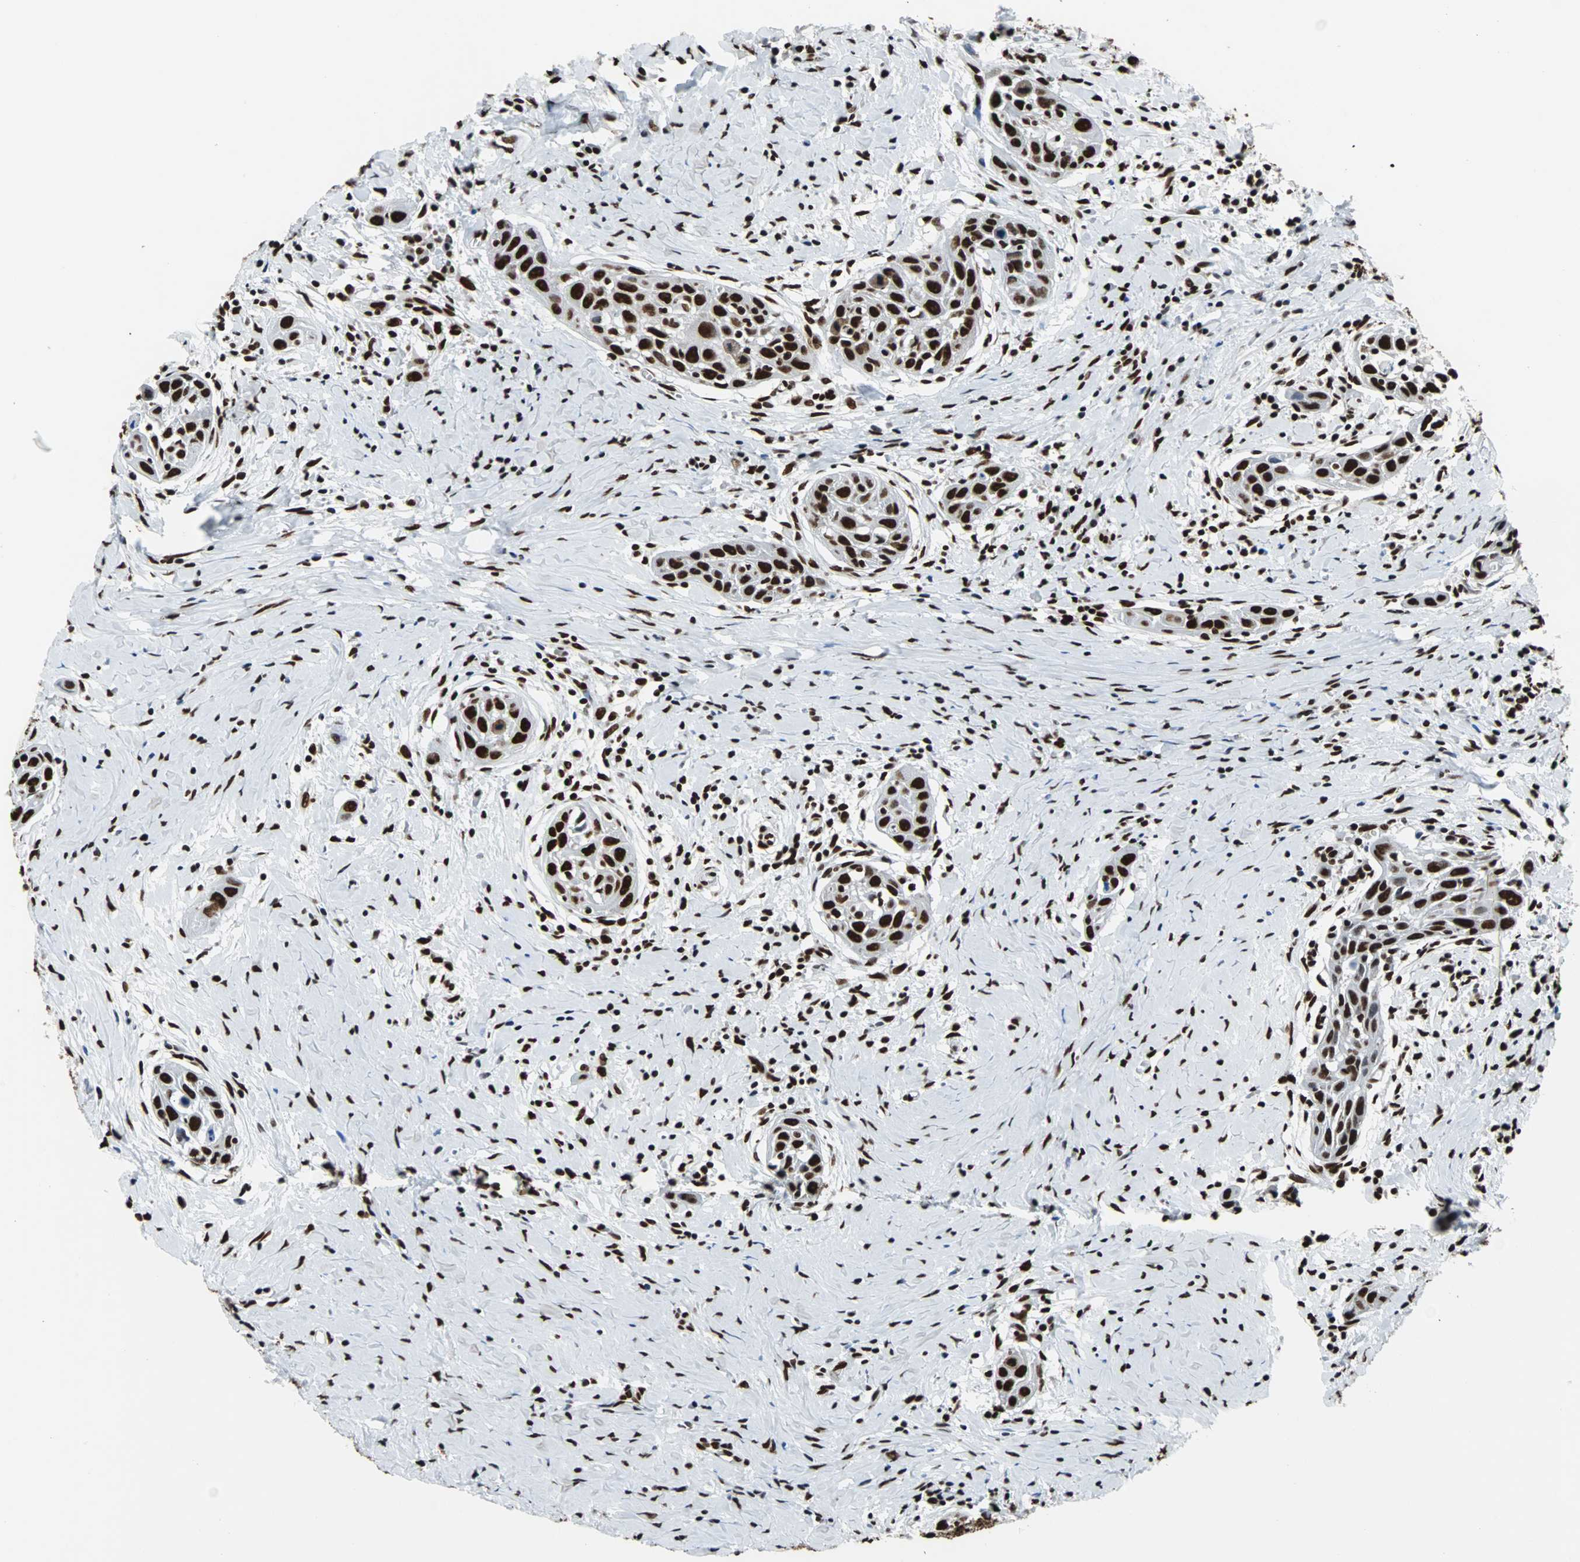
{"staining": {"intensity": "strong", "quantity": ">75%", "location": "nuclear"}, "tissue": "head and neck cancer", "cell_type": "Tumor cells", "image_type": "cancer", "snomed": [{"axis": "morphology", "description": "Squamous cell carcinoma, NOS"}, {"axis": "topography", "description": "Oral tissue"}, {"axis": "topography", "description": "Head-Neck"}], "caption": "Immunohistochemistry (IHC) (DAB (3,3'-diaminobenzidine)) staining of squamous cell carcinoma (head and neck) displays strong nuclear protein staining in about >75% of tumor cells.", "gene": "FUBP1", "patient": {"sex": "female", "age": 50}}